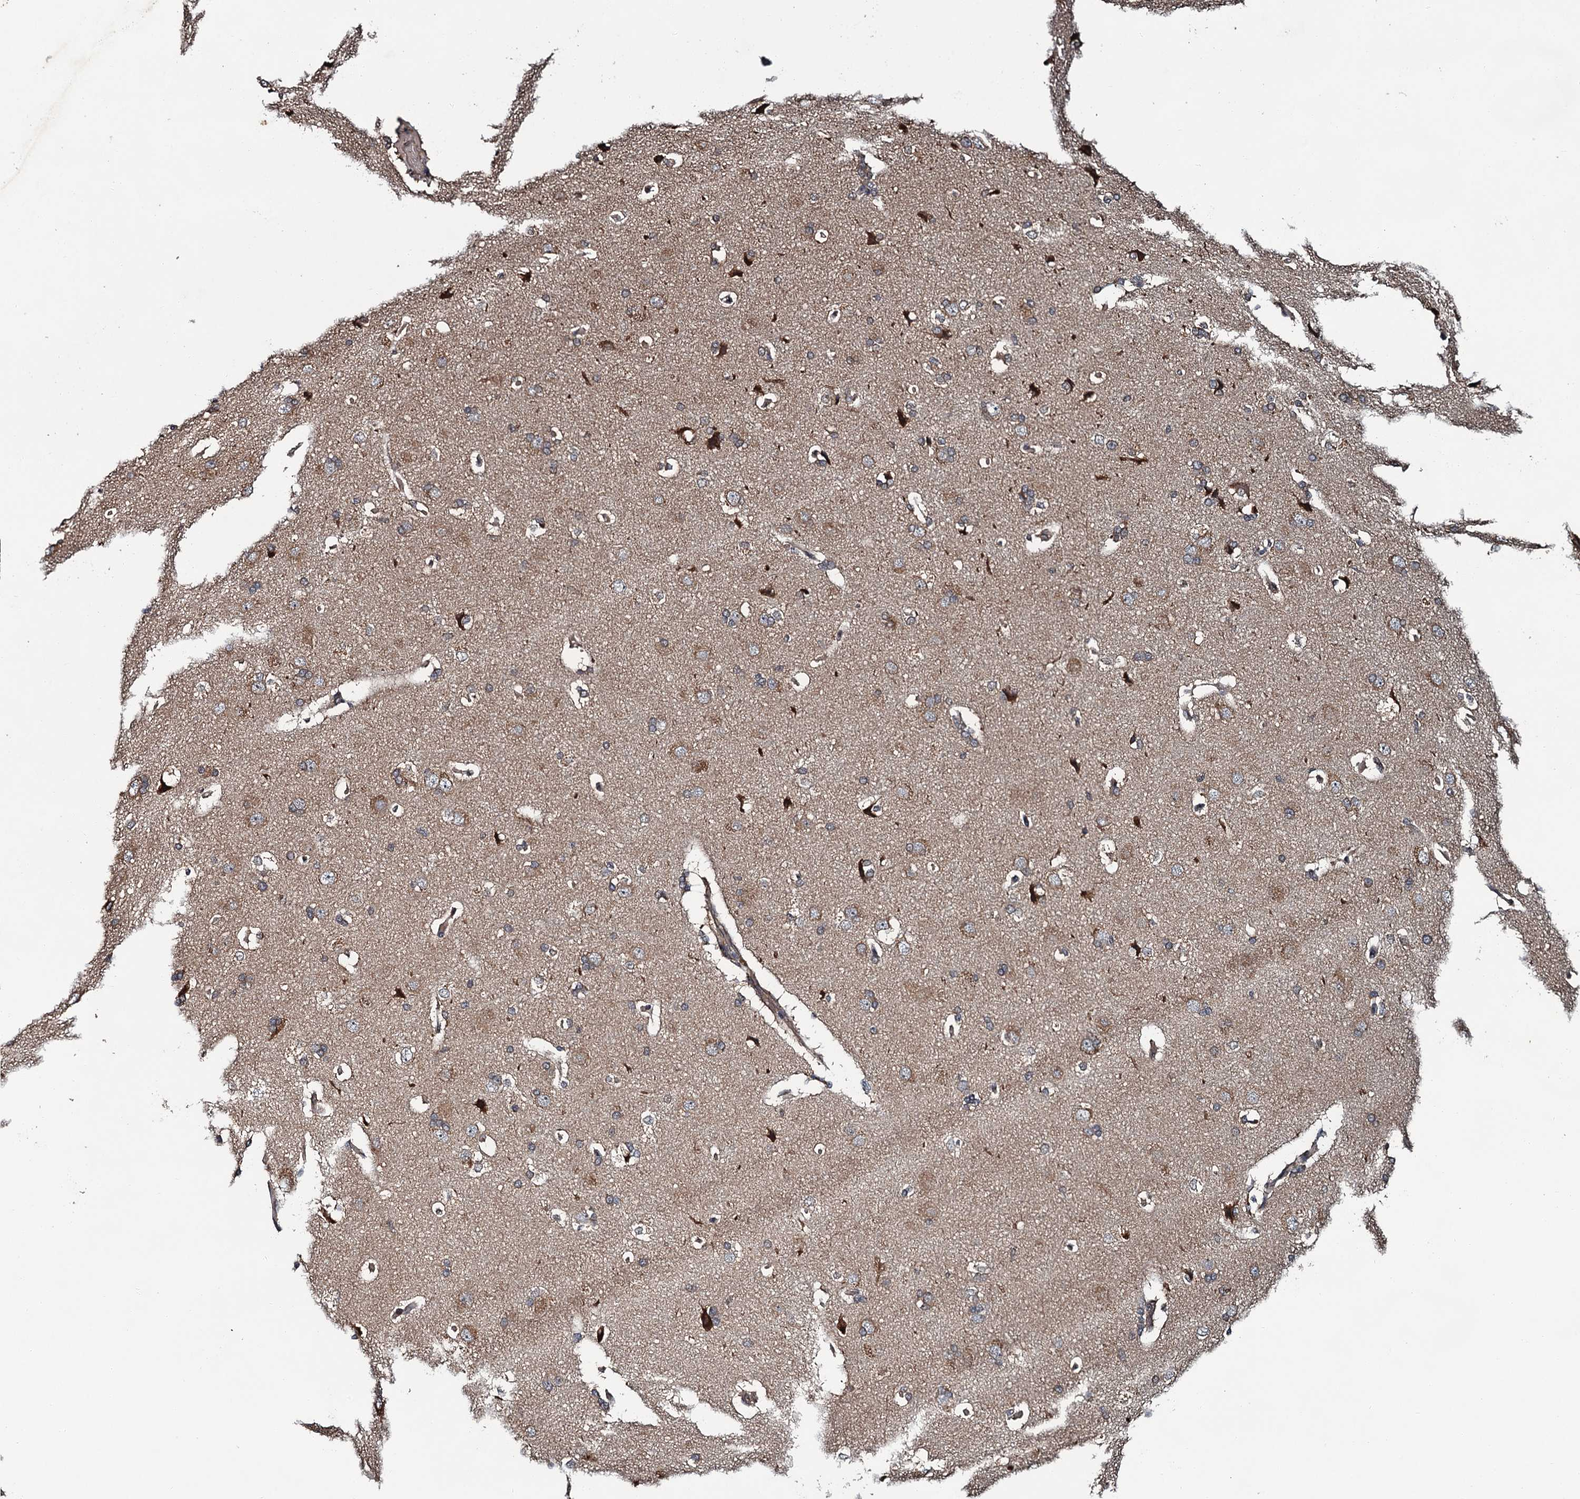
{"staining": {"intensity": "weak", "quantity": ">75%", "location": "cytoplasmic/membranous"}, "tissue": "cerebral cortex", "cell_type": "Endothelial cells", "image_type": "normal", "snomed": [{"axis": "morphology", "description": "Normal tissue, NOS"}, {"axis": "topography", "description": "Cerebral cortex"}], "caption": "Immunohistochemistry photomicrograph of benign cerebral cortex: cerebral cortex stained using immunohistochemistry (IHC) demonstrates low levels of weak protein expression localized specifically in the cytoplasmic/membranous of endothelial cells, appearing as a cytoplasmic/membranous brown color.", "gene": "SNX32", "patient": {"sex": "male", "age": 62}}